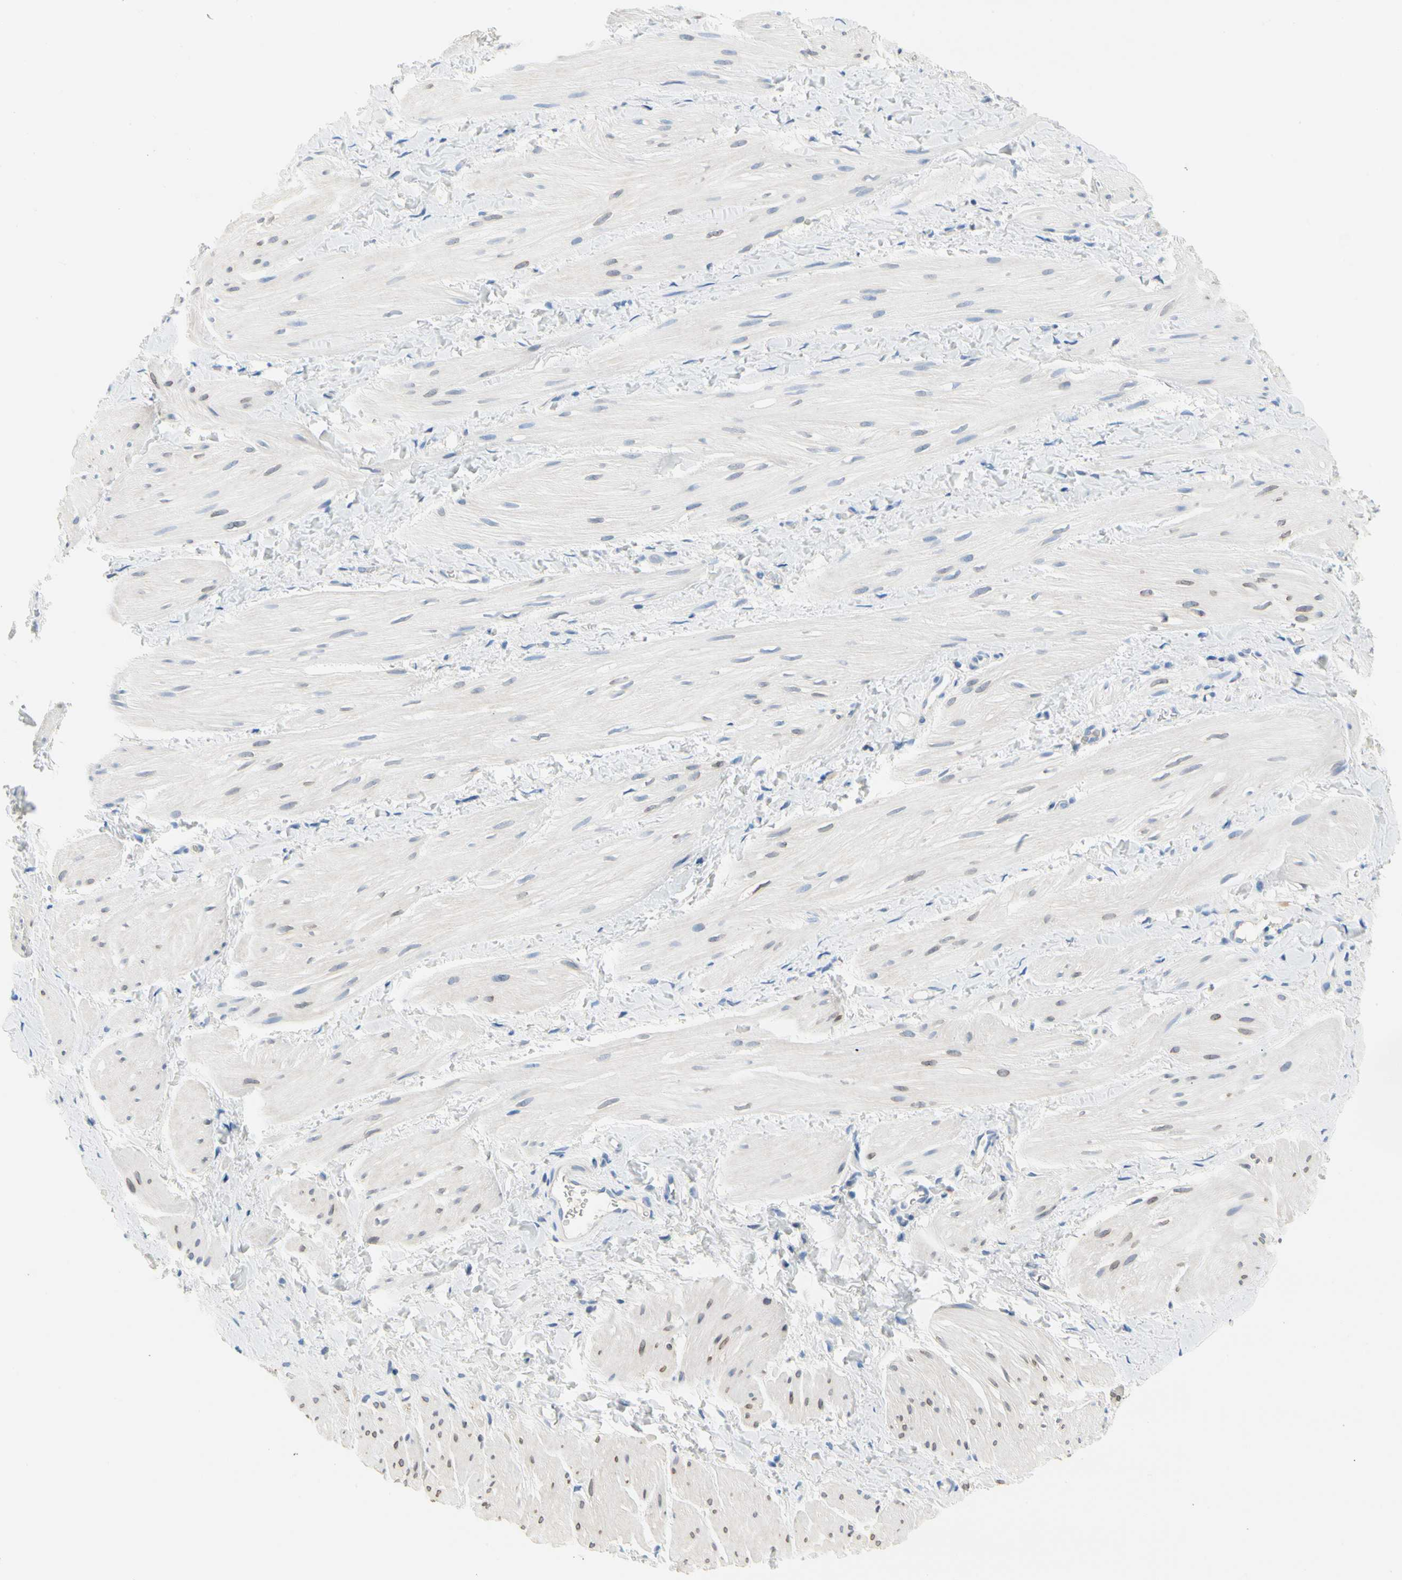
{"staining": {"intensity": "negative", "quantity": "none", "location": "none"}, "tissue": "smooth muscle", "cell_type": "Smooth muscle cells", "image_type": "normal", "snomed": [{"axis": "morphology", "description": "Normal tissue, NOS"}, {"axis": "topography", "description": "Smooth muscle"}], "caption": "An immunohistochemistry histopathology image of unremarkable smooth muscle is shown. There is no staining in smooth muscle cells of smooth muscle. (DAB (3,3'-diaminobenzidine) immunohistochemistry (IHC), high magnification).", "gene": "STXBP1", "patient": {"sex": "male", "age": 16}}